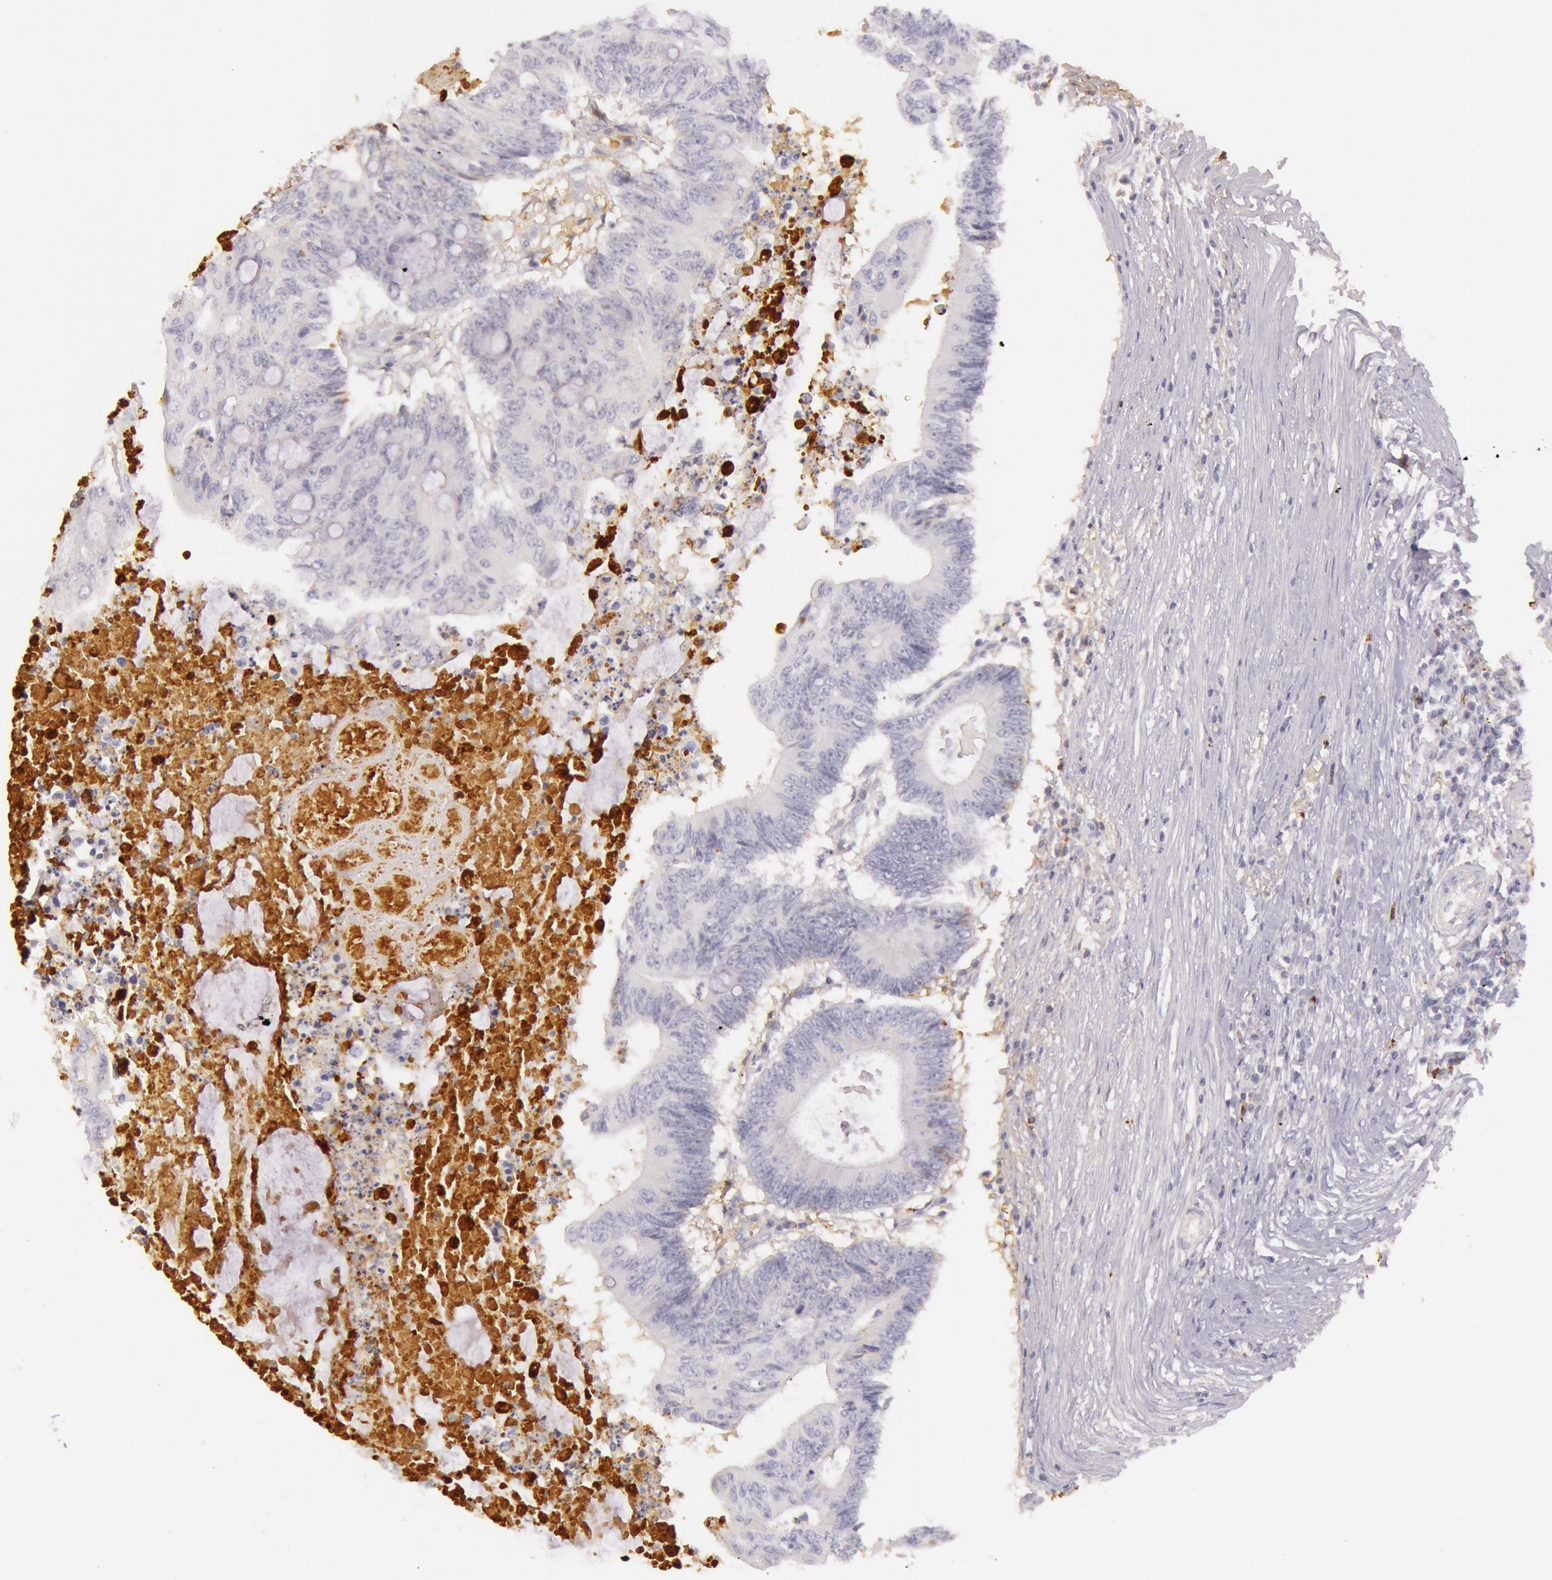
{"staining": {"intensity": "negative", "quantity": "none", "location": "none"}, "tissue": "colorectal cancer", "cell_type": "Tumor cells", "image_type": "cancer", "snomed": [{"axis": "morphology", "description": "Adenocarcinoma, NOS"}, {"axis": "topography", "description": "Colon"}], "caption": "Immunohistochemical staining of human colorectal adenocarcinoma shows no significant positivity in tumor cells.", "gene": "C4BPA", "patient": {"sex": "male", "age": 65}}